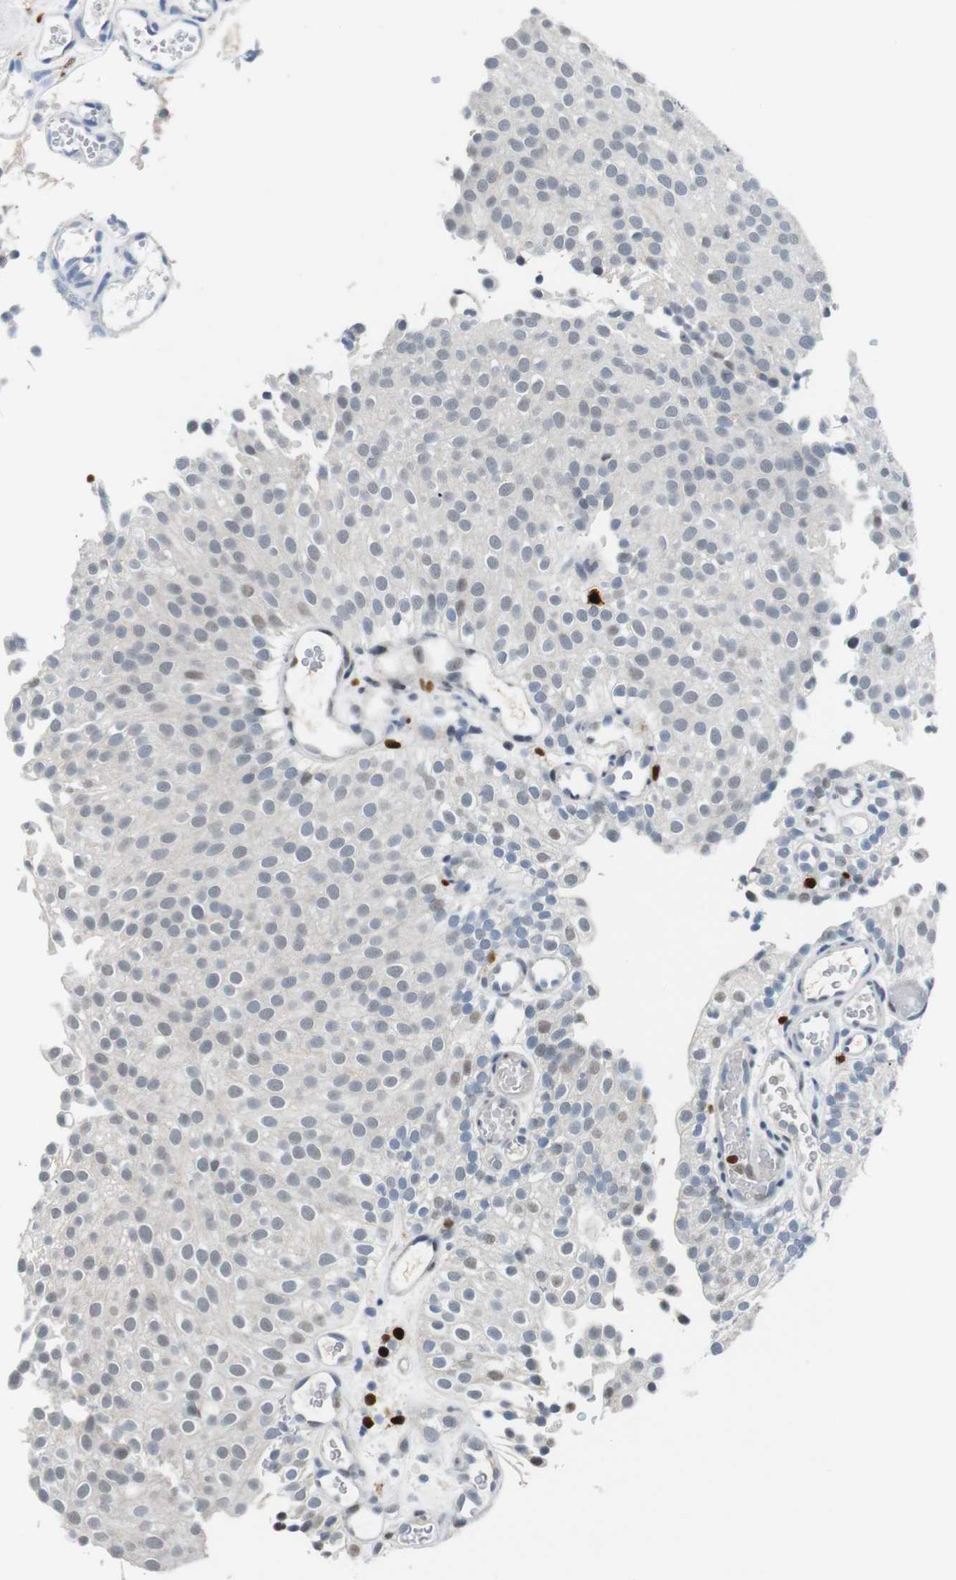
{"staining": {"intensity": "moderate", "quantity": "25%-75%", "location": "nuclear"}, "tissue": "urothelial cancer", "cell_type": "Tumor cells", "image_type": "cancer", "snomed": [{"axis": "morphology", "description": "Urothelial carcinoma, Low grade"}, {"axis": "topography", "description": "Urinary bladder"}], "caption": "This is an image of immunohistochemistry (IHC) staining of urothelial carcinoma (low-grade), which shows moderate positivity in the nuclear of tumor cells.", "gene": "IRF8", "patient": {"sex": "male", "age": 78}}